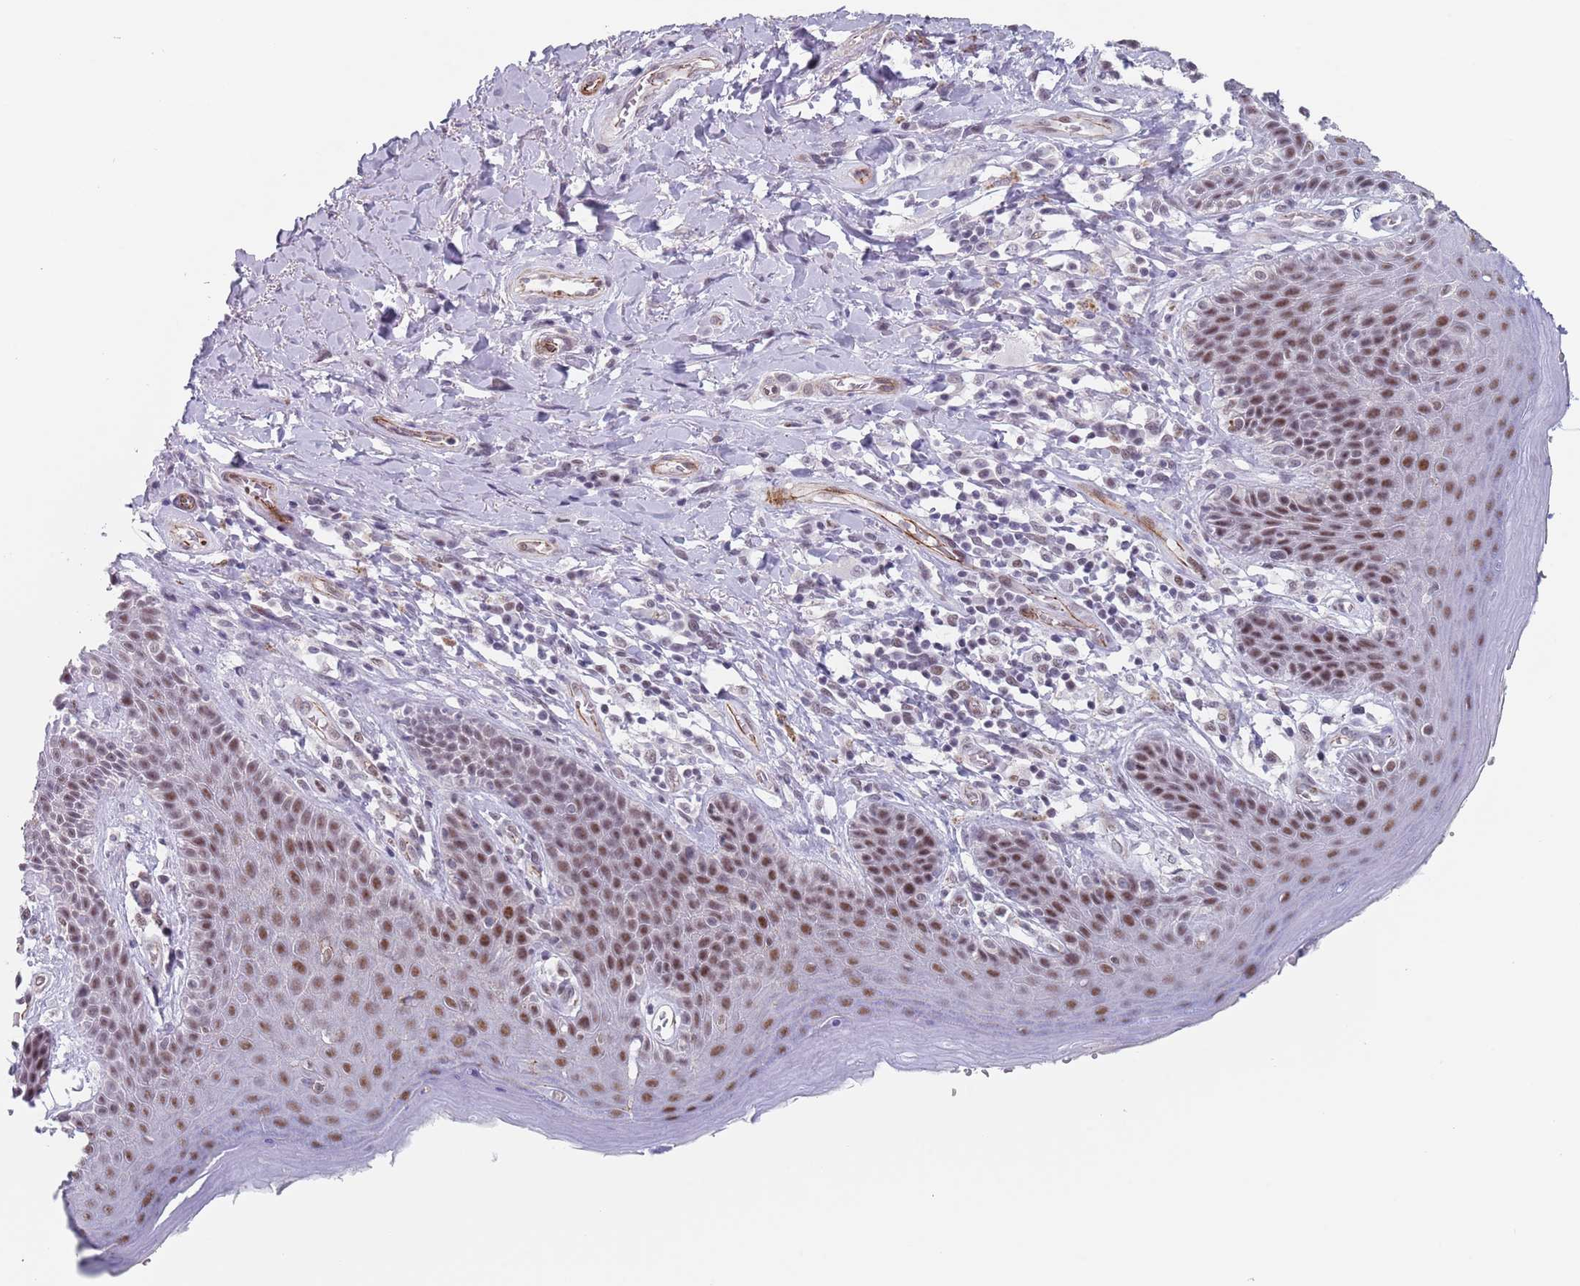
{"staining": {"intensity": "moderate", "quantity": ">75%", "location": "nuclear"}, "tissue": "skin", "cell_type": "Epidermal cells", "image_type": "normal", "snomed": [{"axis": "morphology", "description": "Normal tissue, NOS"}, {"axis": "topography", "description": "Anal"}], "caption": "Protein staining displays moderate nuclear staining in approximately >75% of epidermal cells in benign skin.", "gene": "OR5A2", "patient": {"sex": "female", "age": 89}}